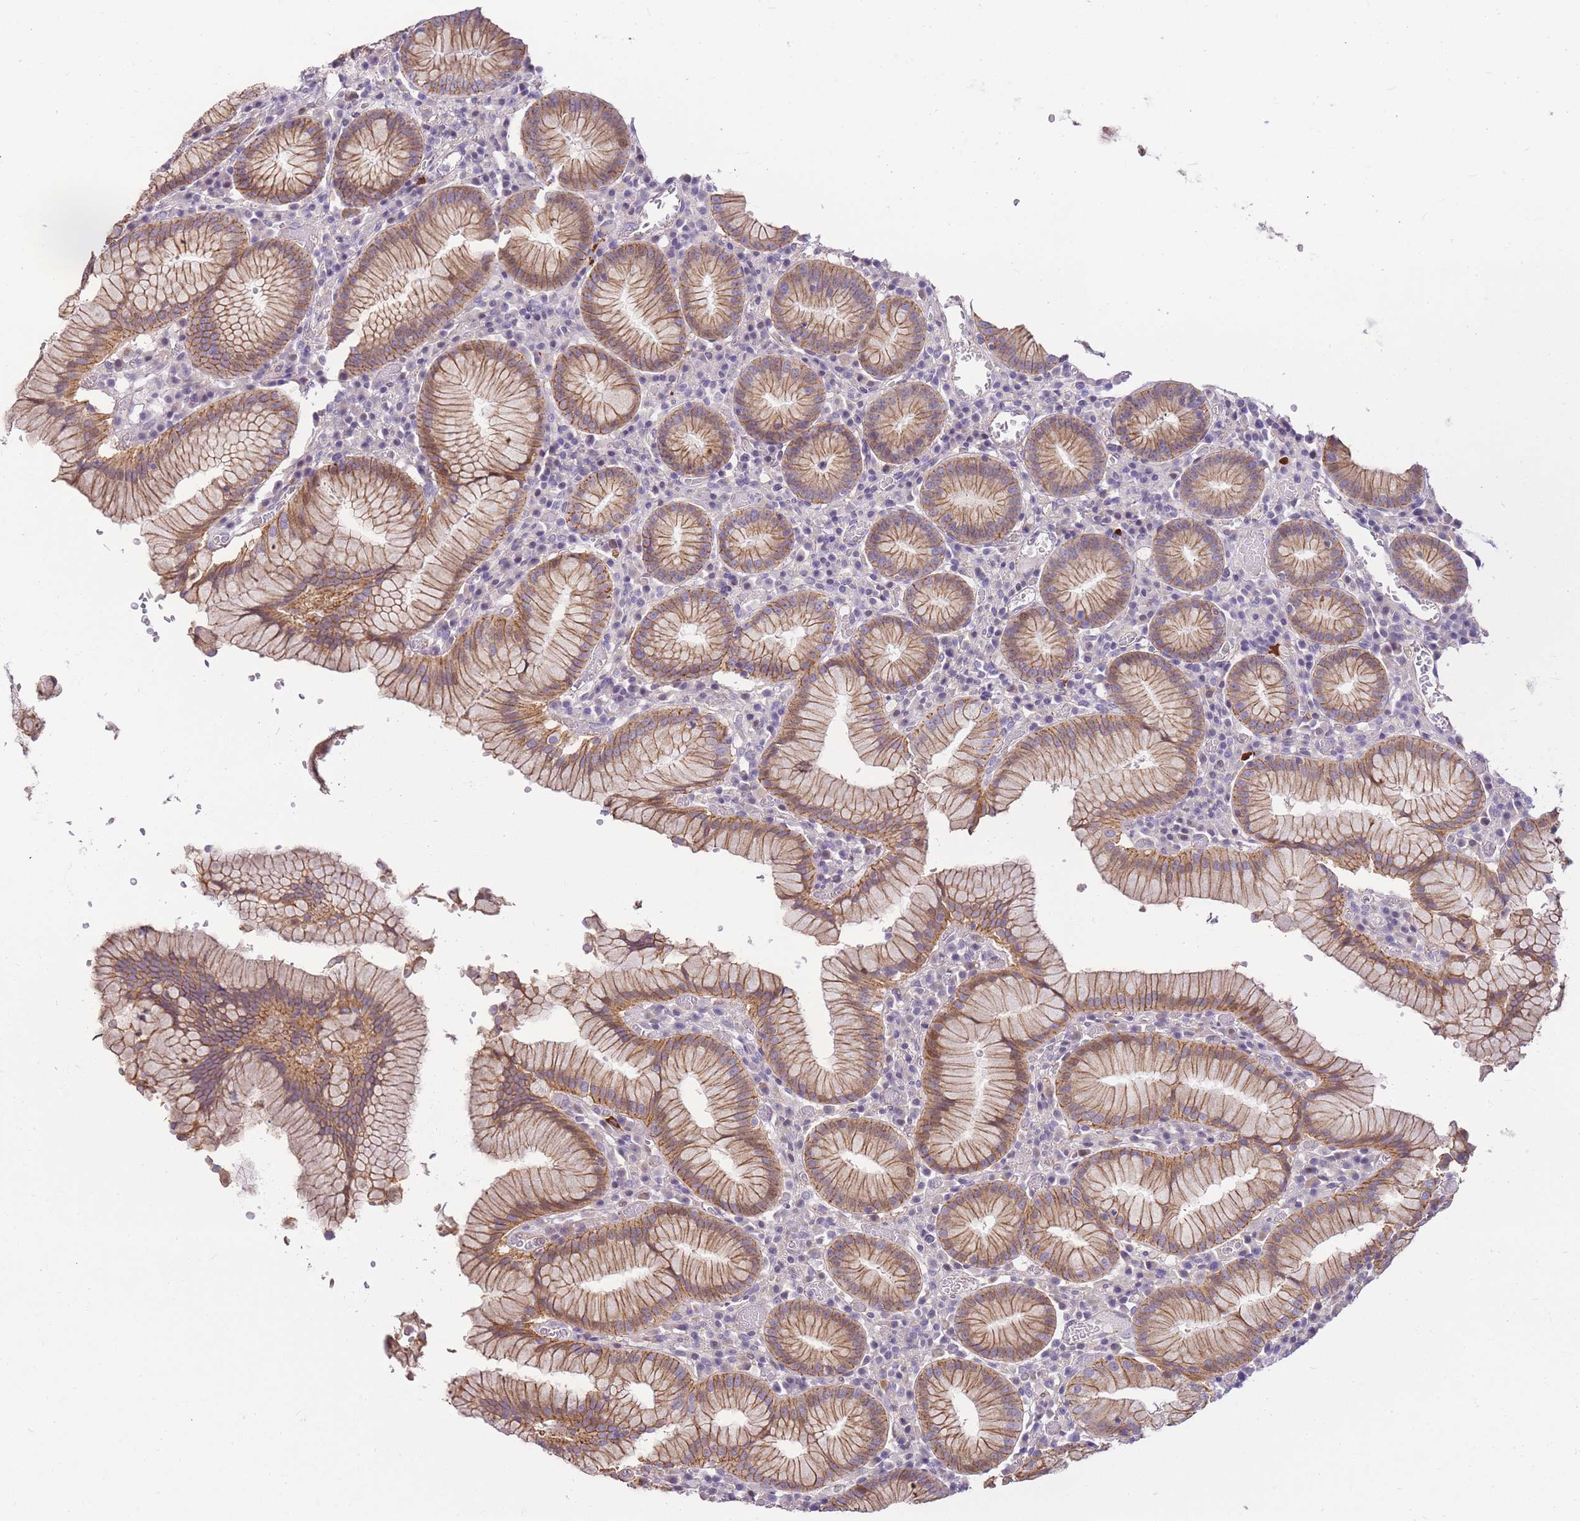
{"staining": {"intensity": "moderate", "quantity": ">75%", "location": "cytoplasmic/membranous"}, "tissue": "stomach", "cell_type": "Glandular cells", "image_type": "normal", "snomed": [{"axis": "morphology", "description": "Normal tissue, NOS"}, {"axis": "topography", "description": "Stomach"}], "caption": "Protein analysis of benign stomach shows moderate cytoplasmic/membranous positivity in approximately >75% of glandular cells.", "gene": "CLBA1", "patient": {"sex": "male", "age": 55}}